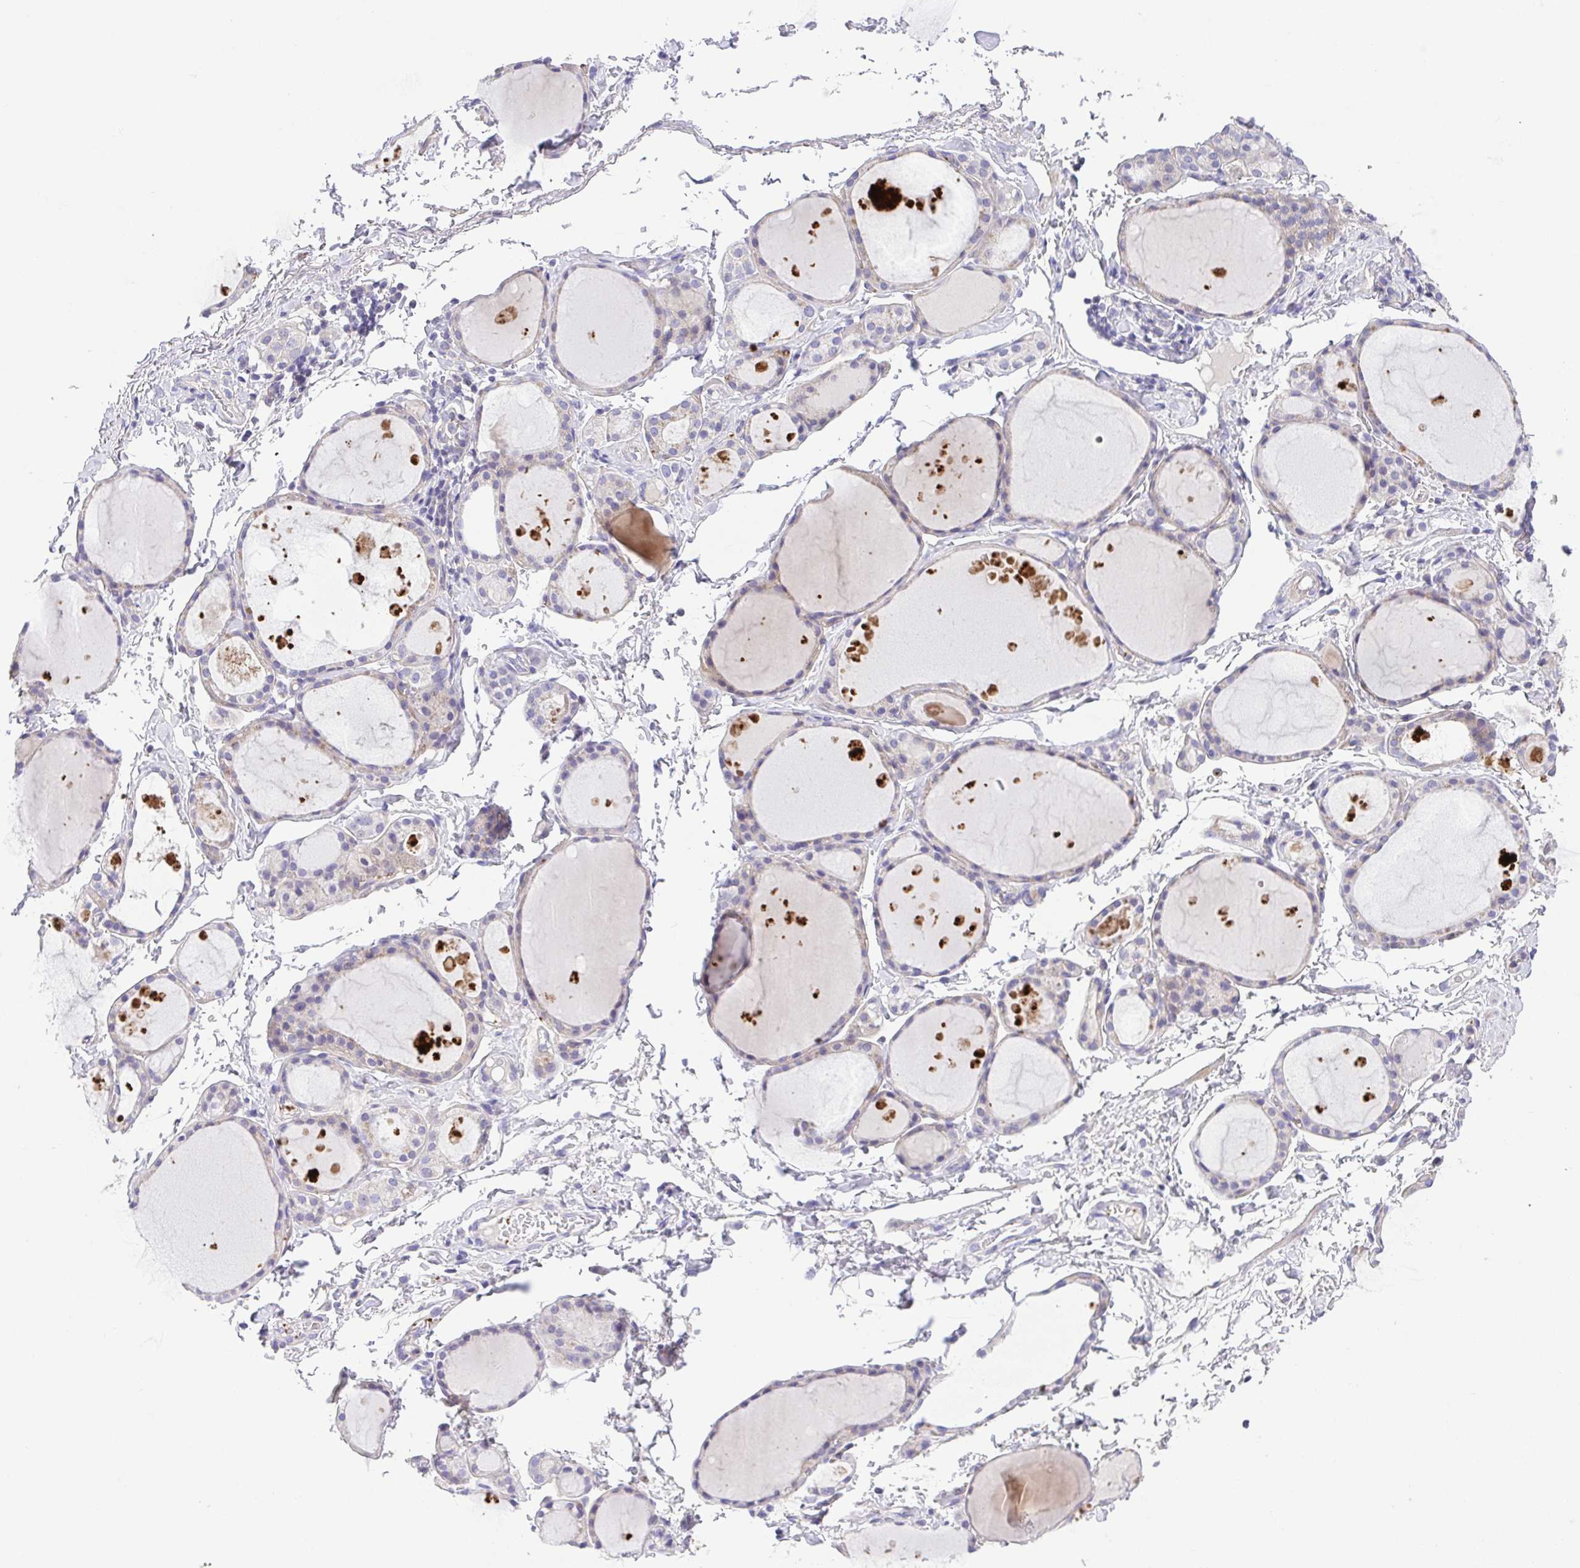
{"staining": {"intensity": "negative", "quantity": "none", "location": "none"}, "tissue": "thyroid gland", "cell_type": "Glandular cells", "image_type": "normal", "snomed": [{"axis": "morphology", "description": "Normal tissue, NOS"}, {"axis": "topography", "description": "Thyroid gland"}], "caption": "This is a micrograph of IHC staining of unremarkable thyroid gland, which shows no expression in glandular cells.", "gene": "PRR14L", "patient": {"sex": "male", "age": 68}}